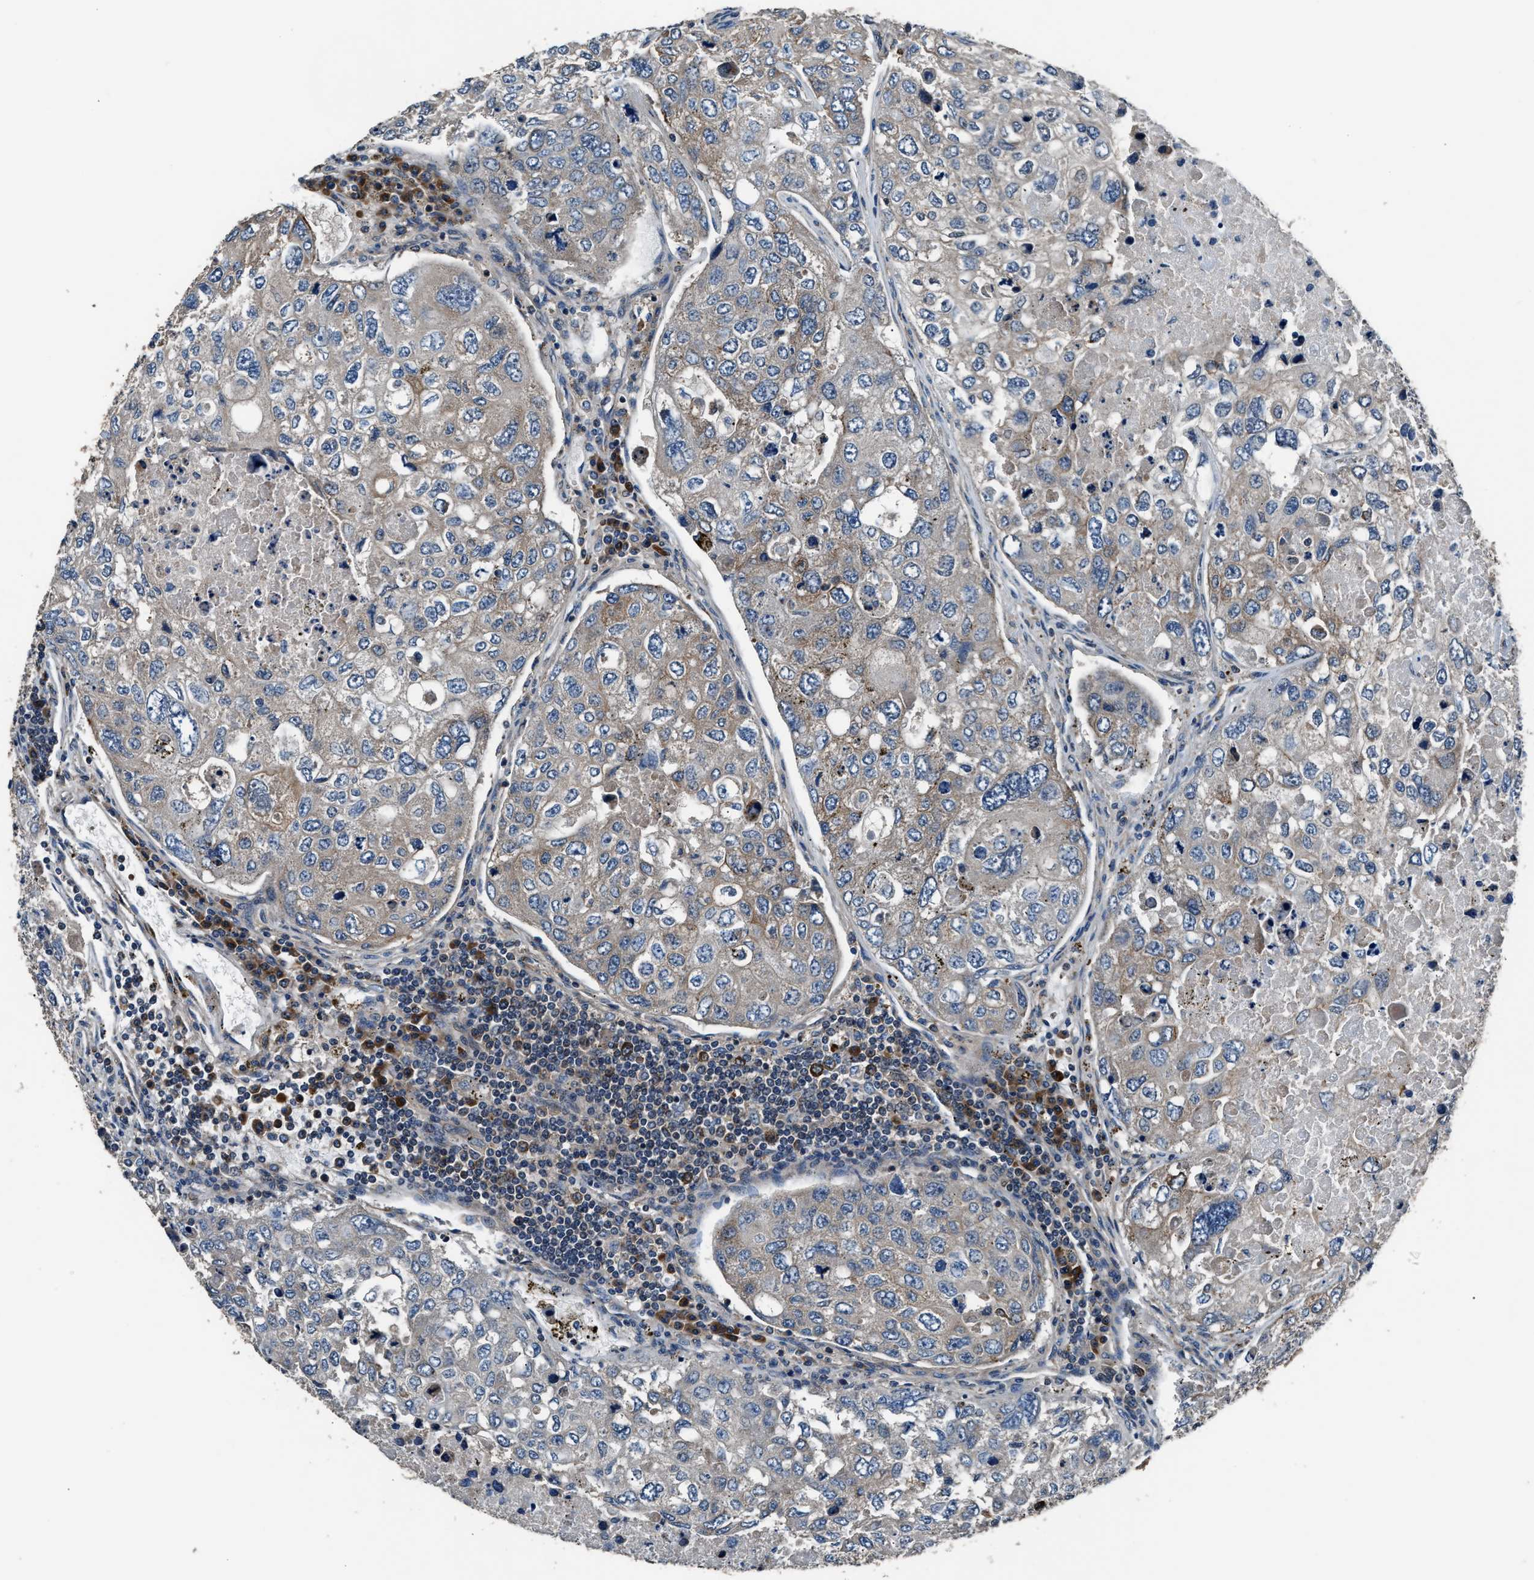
{"staining": {"intensity": "weak", "quantity": "<25%", "location": "cytoplasmic/membranous"}, "tissue": "urothelial cancer", "cell_type": "Tumor cells", "image_type": "cancer", "snomed": [{"axis": "morphology", "description": "Urothelial carcinoma, High grade"}, {"axis": "topography", "description": "Lymph node"}, {"axis": "topography", "description": "Urinary bladder"}], "caption": "A high-resolution histopathology image shows immunohistochemistry (IHC) staining of urothelial cancer, which displays no significant expression in tumor cells.", "gene": "IMPDH2", "patient": {"sex": "male", "age": 51}}